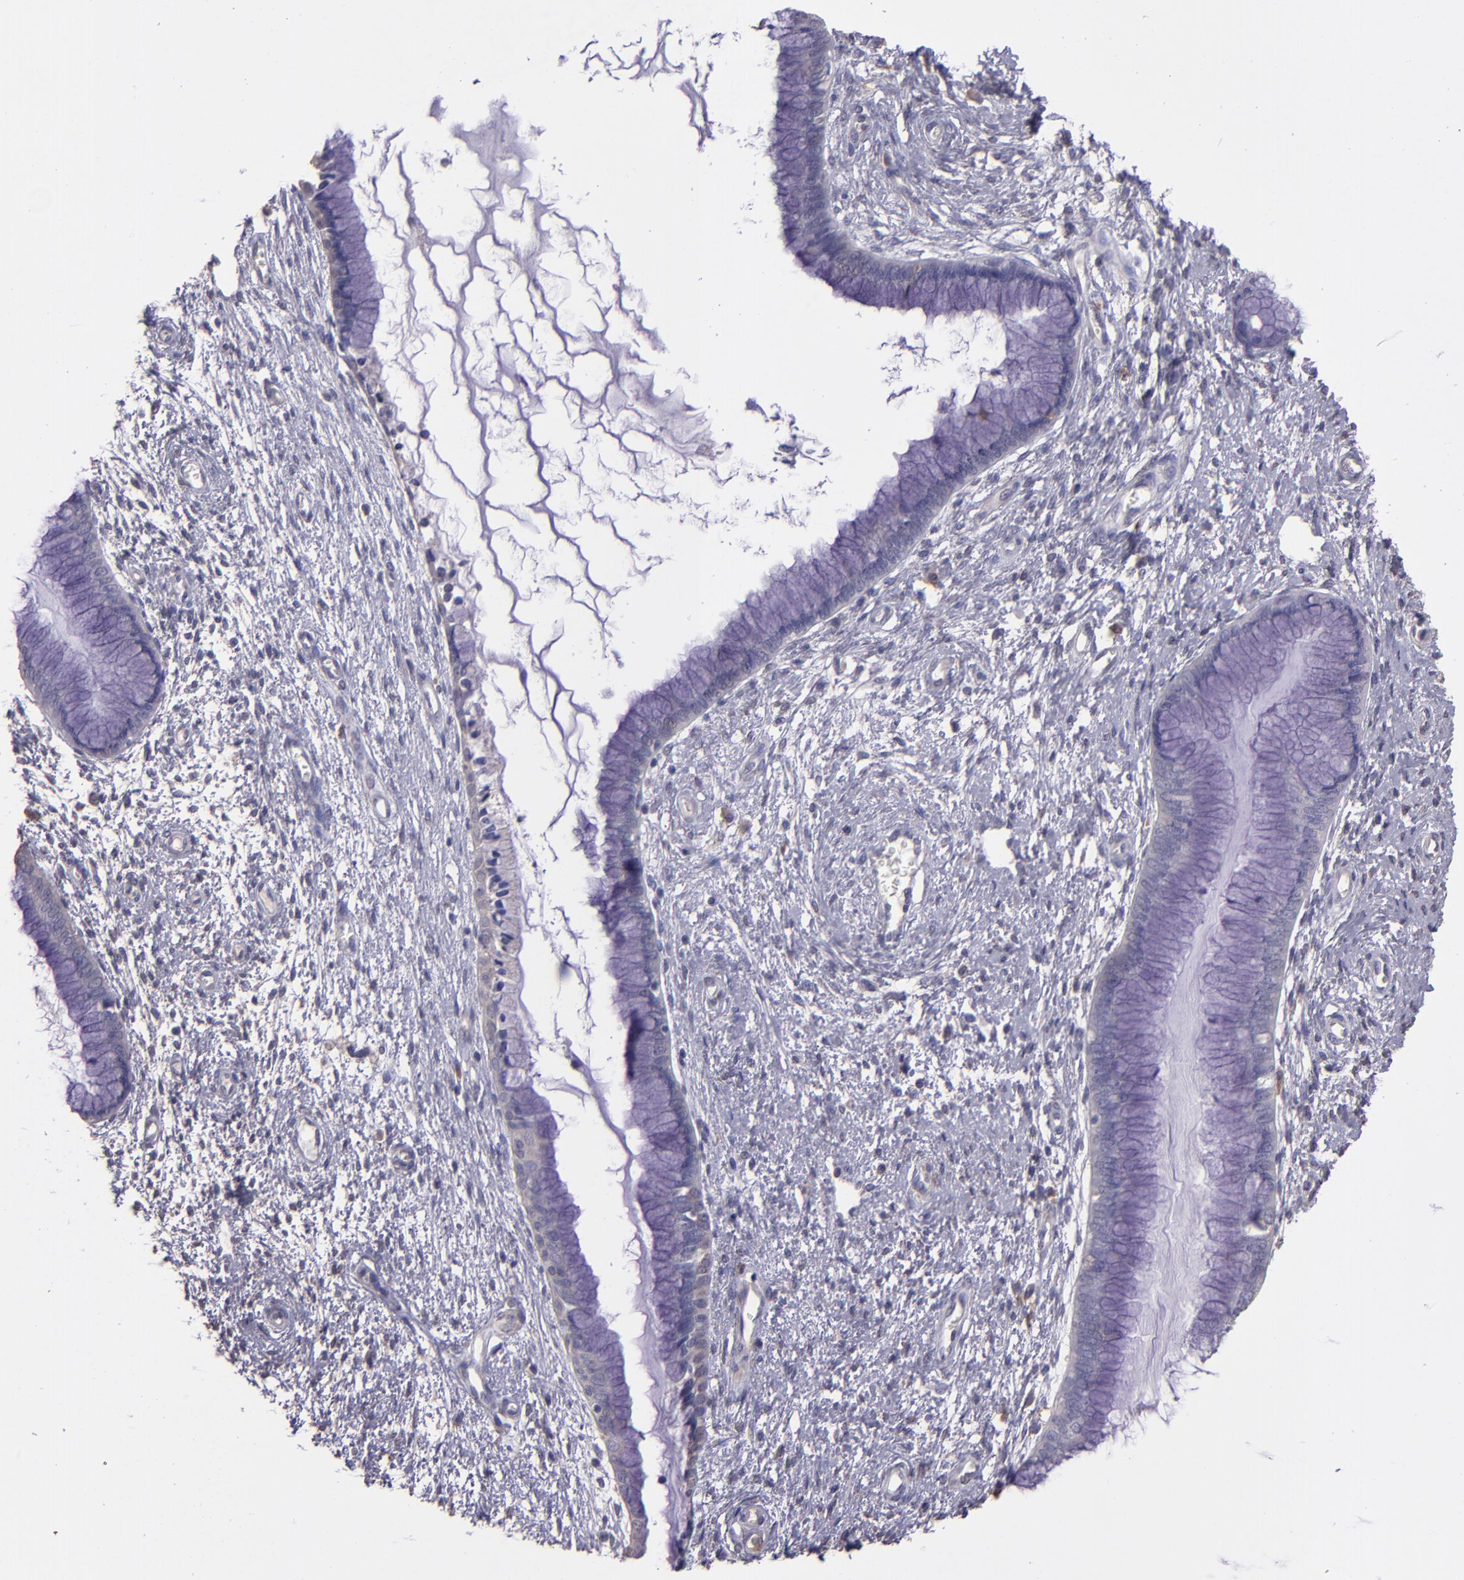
{"staining": {"intensity": "weak", "quantity": "<25%", "location": "cytoplasmic/membranous"}, "tissue": "cervix", "cell_type": "Glandular cells", "image_type": "normal", "snomed": [{"axis": "morphology", "description": "Normal tissue, NOS"}, {"axis": "topography", "description": "Cervix"}], "caption": "High magnification brightfield microscopy of normal cervix stained with DAB (3,3'-diaminobenzidine) (brown) and counterstained with hematoxylin (blue): glandular cells show no significant staining. The staining is performed using DAB (3,3'-diaminobenzidine) brown chromogen with nuclei counter-stained in using hematoxylin.", "gene": "PAPPA", "patient": {"sex": "female", "age": 55}}